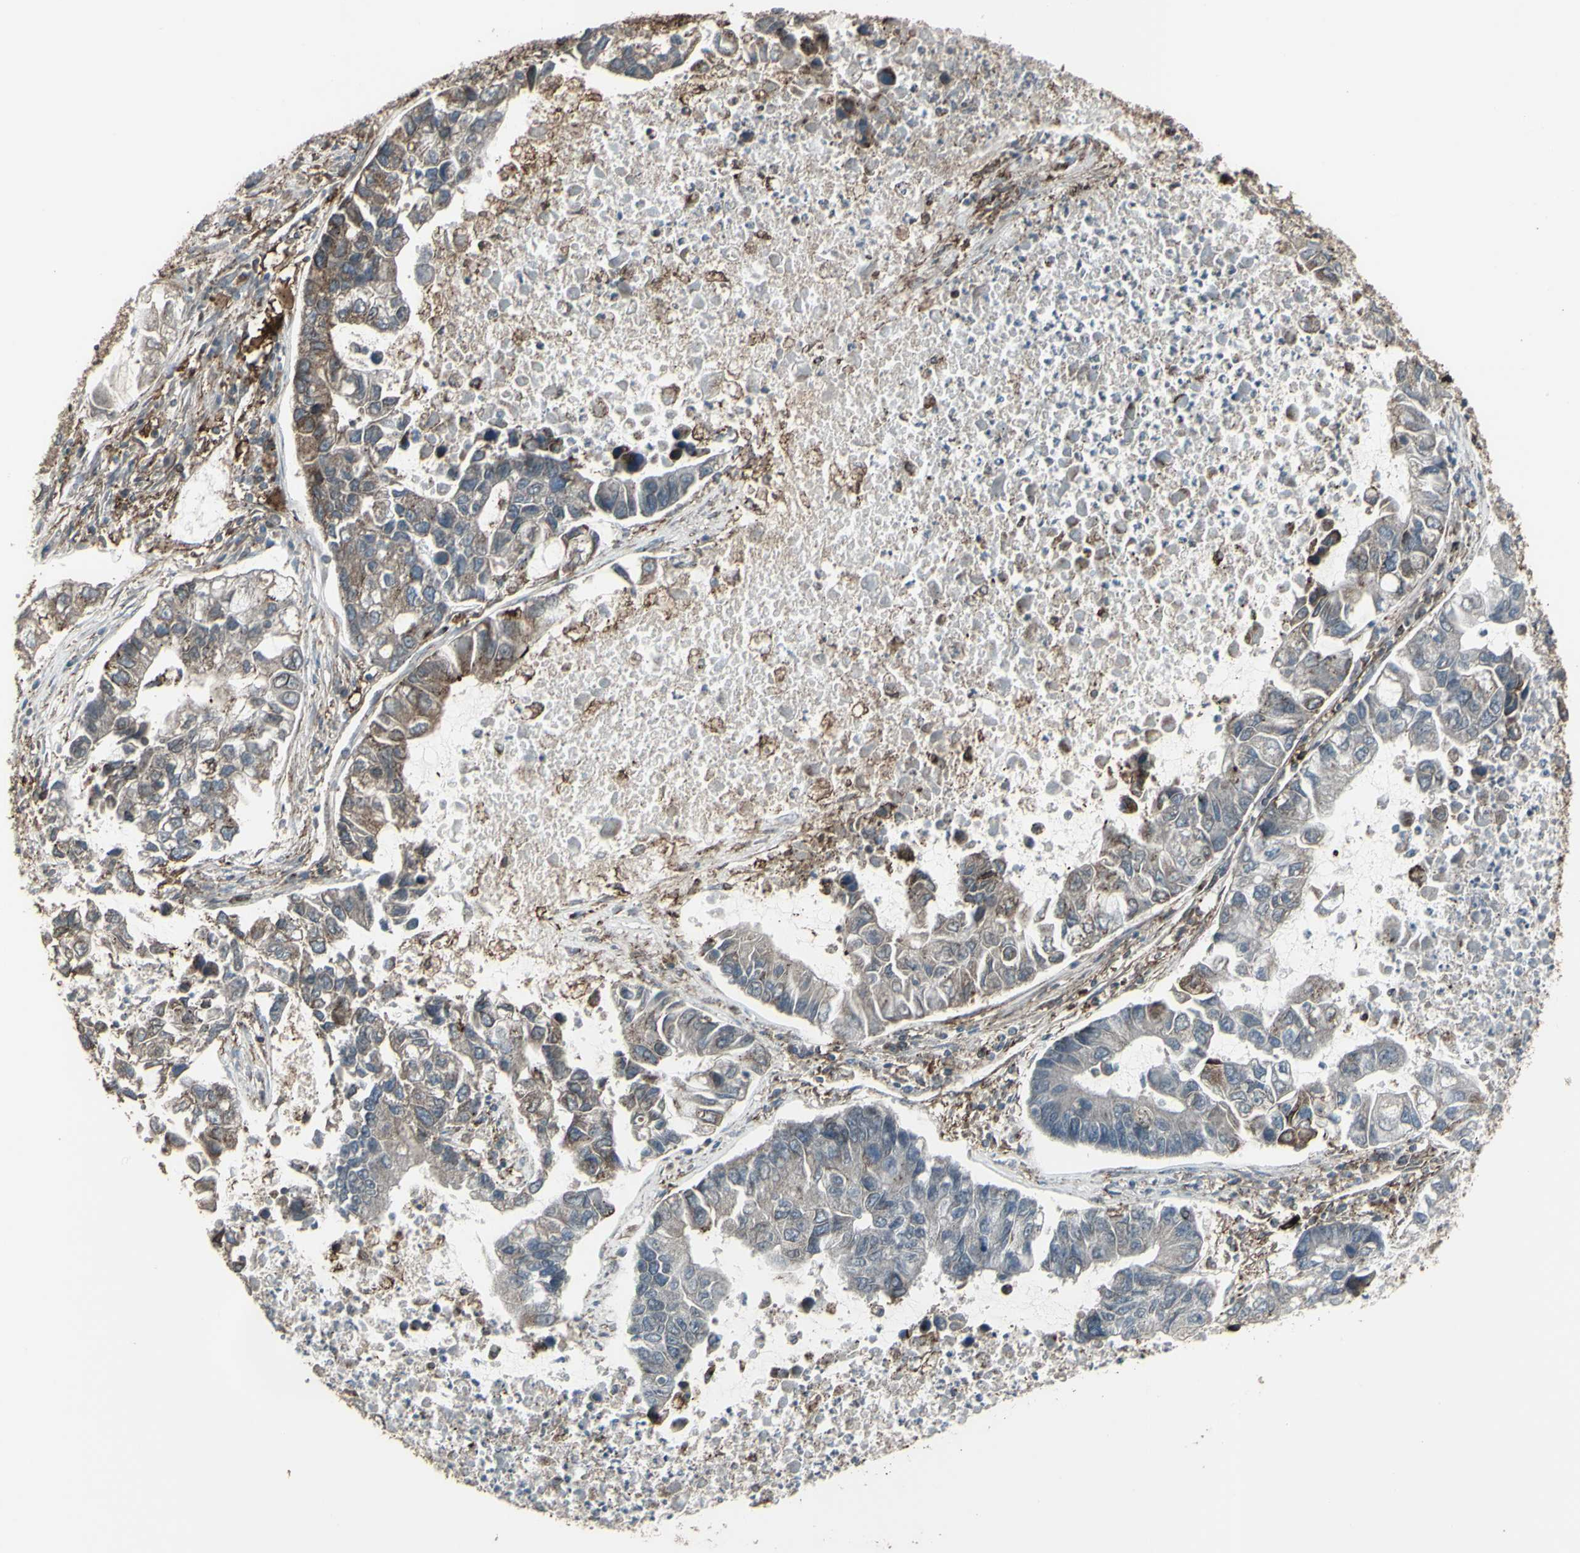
{"staining": {"intensity": "moderate", "quantity": "<25%", "location": "cytoplasmic/membranous"}, "tissue": "lung cancer", "cell_type": "Tumor cells", "image_type": "cancer", "snomed": [{"axis": "morphology", "description": "Adenocarcinoma, NOS"}, {"axis": "topography", "description": "Lung"}], "caption": "Lung adenocarcinoma stained with immunohistochemistry demonstrates moderate cytoplasmic/membranous staining in approximately <25% of tumor cells.", "gene": "SMO", "patient": {"sex": "female", "age": 51}}